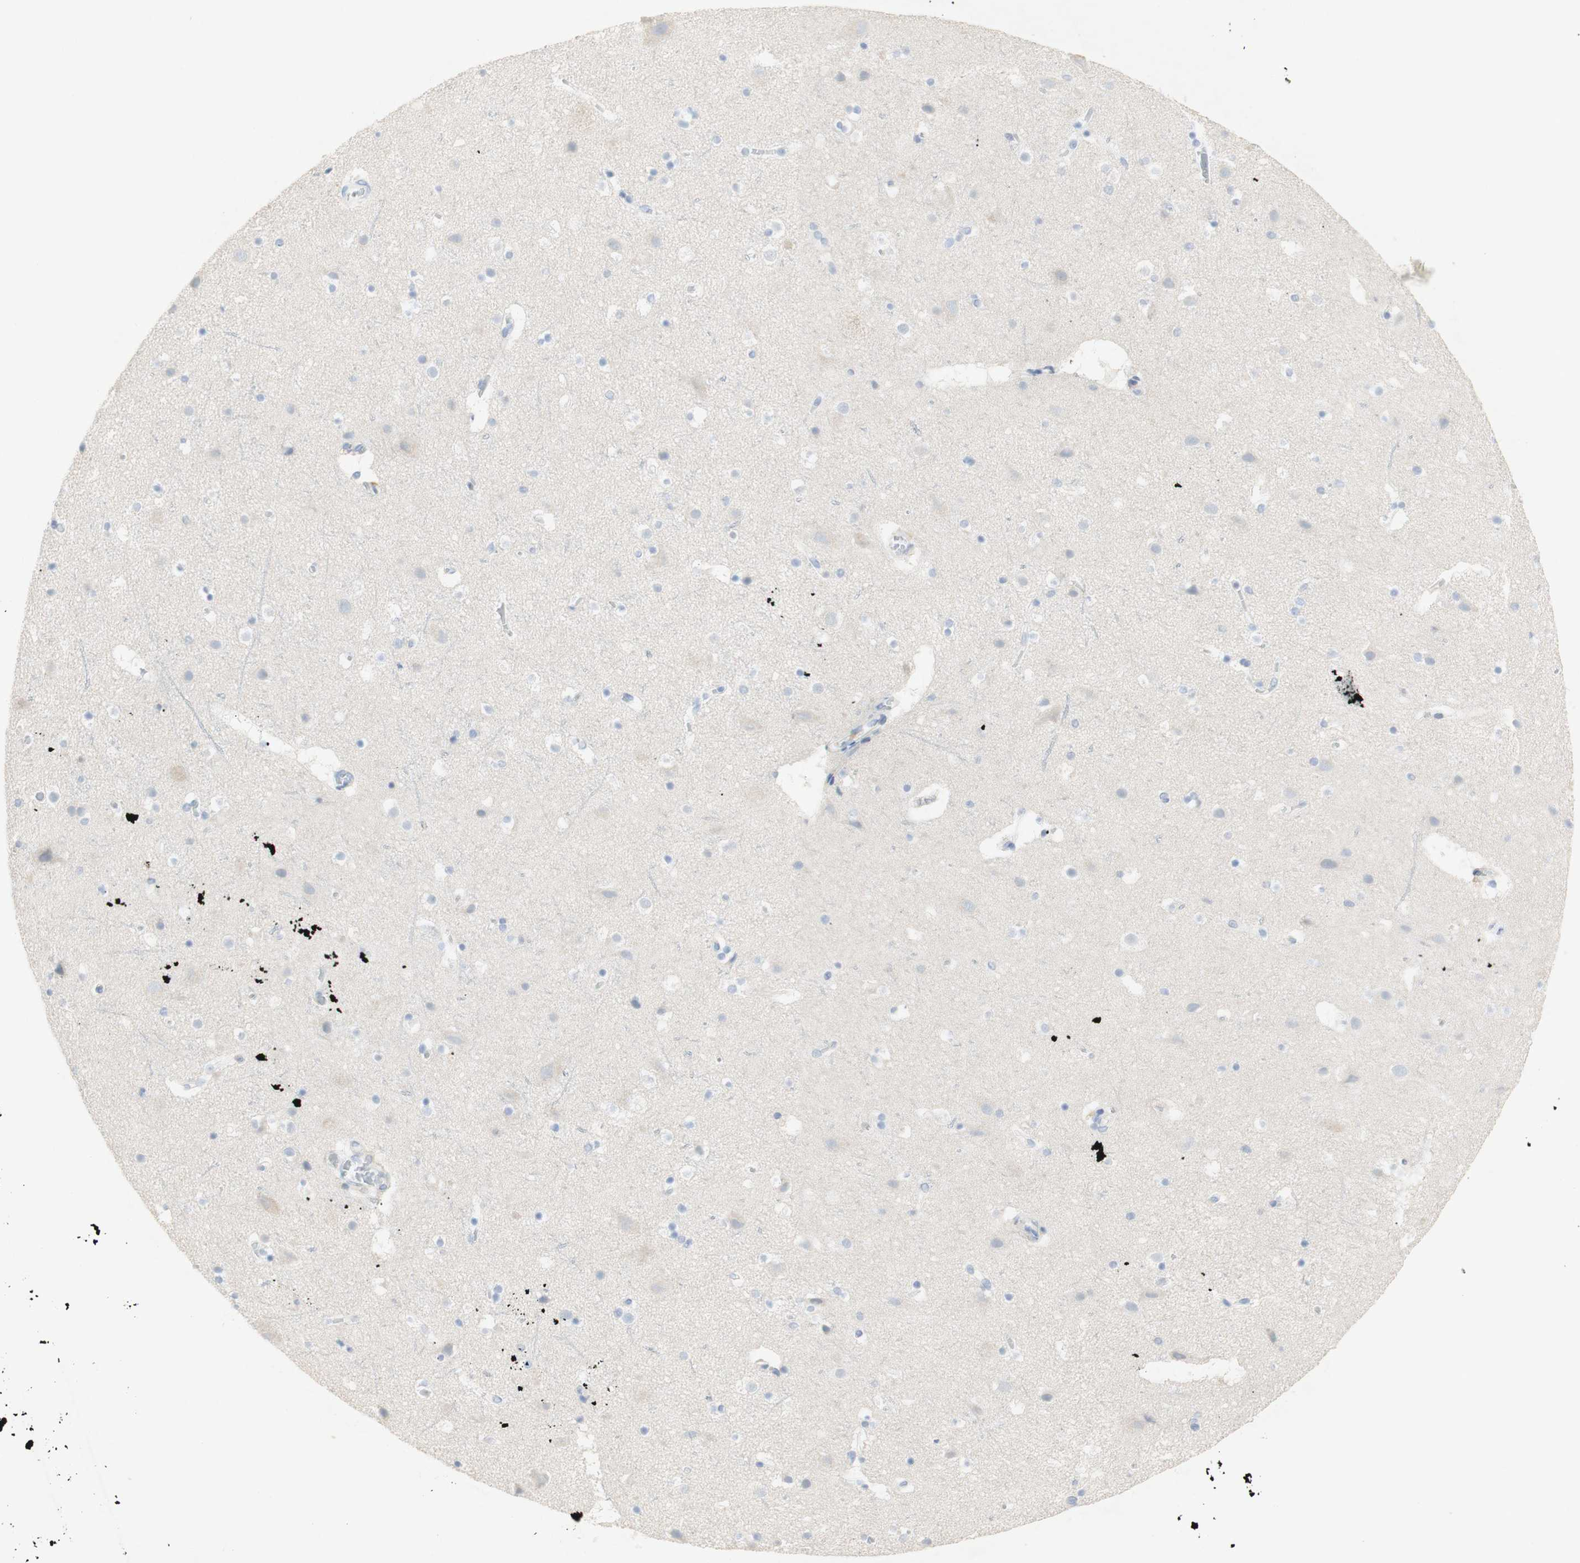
{"staining": {"intensity": "negative", "quantity": "none", "location": "none"}, "tissue": "cerebral cortex", "cell_type": "Endothelial cells", "image_type": "normal", "snomed": [{"axis": "morphology", "description": "Normal tissue, NOS"}, {"axis": "topography", "description": "Cerebral cortex"}], "caption": "IHC micrograph of unremarkable cerebral cortex: human cerebral cortex stained with DAB (3,3'-diaminobenzidine) shows no significant protein positivity in endothelial cells.", "gene": "EPO", "patient": {"sex": "male", "age": 45}}